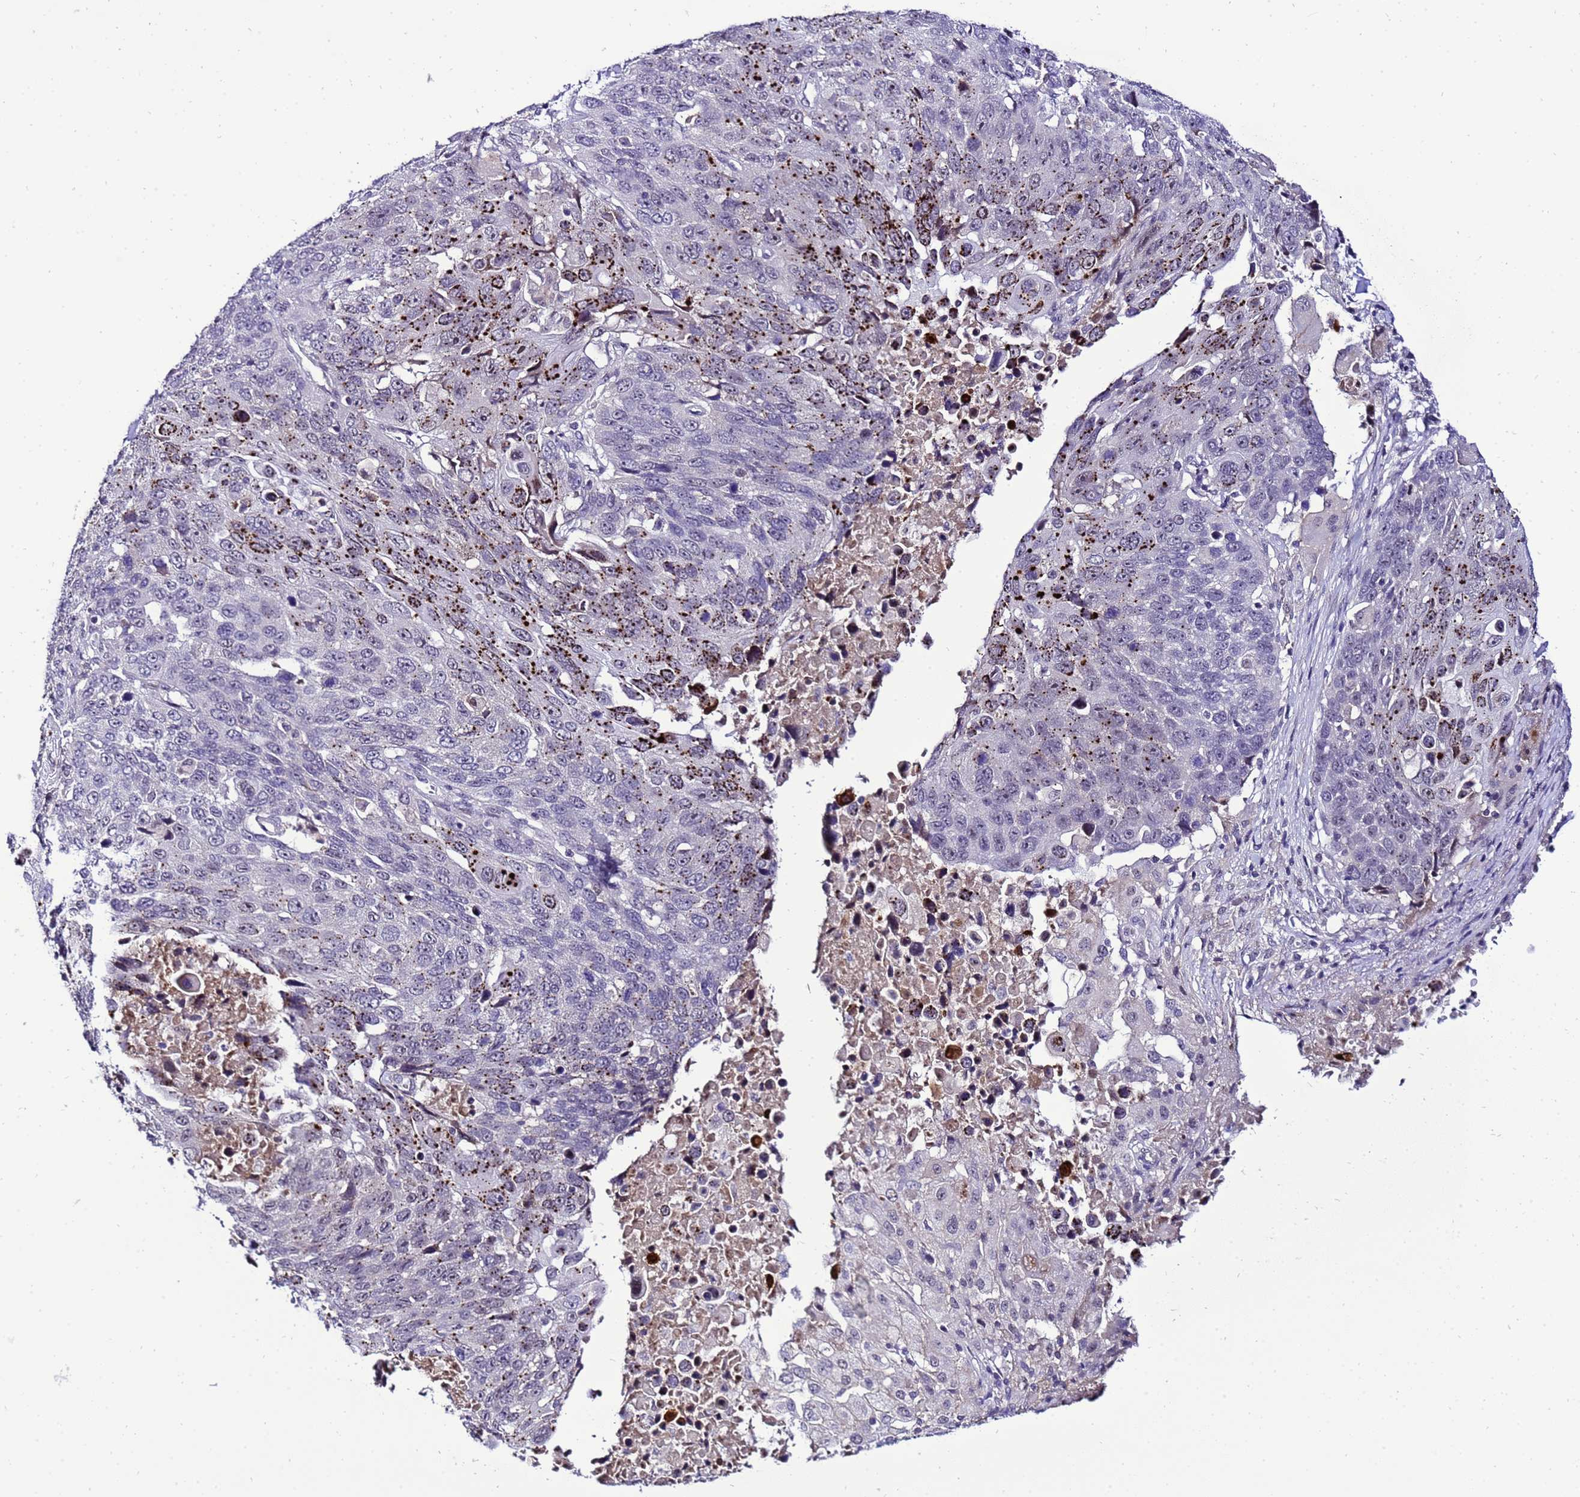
{"staining": {"intensity": "negative", "quantity": "none", "location": "none"}, "tissue": "lung cancer", "cell_type": "Tumor cells", "image_type": "cancer", "snomed": [{"axis": "morphology", "description": "Squamous cell carcinoma, NOS"}, {"axis": "topography", "description": "Lung"}], "caption": "Photomicrograph shows no protein expression in tumor cells of lung squamous cell carcinoma tissue.", "gene": "C19orf47", "patient": {"sex": "male", "age": 66}}